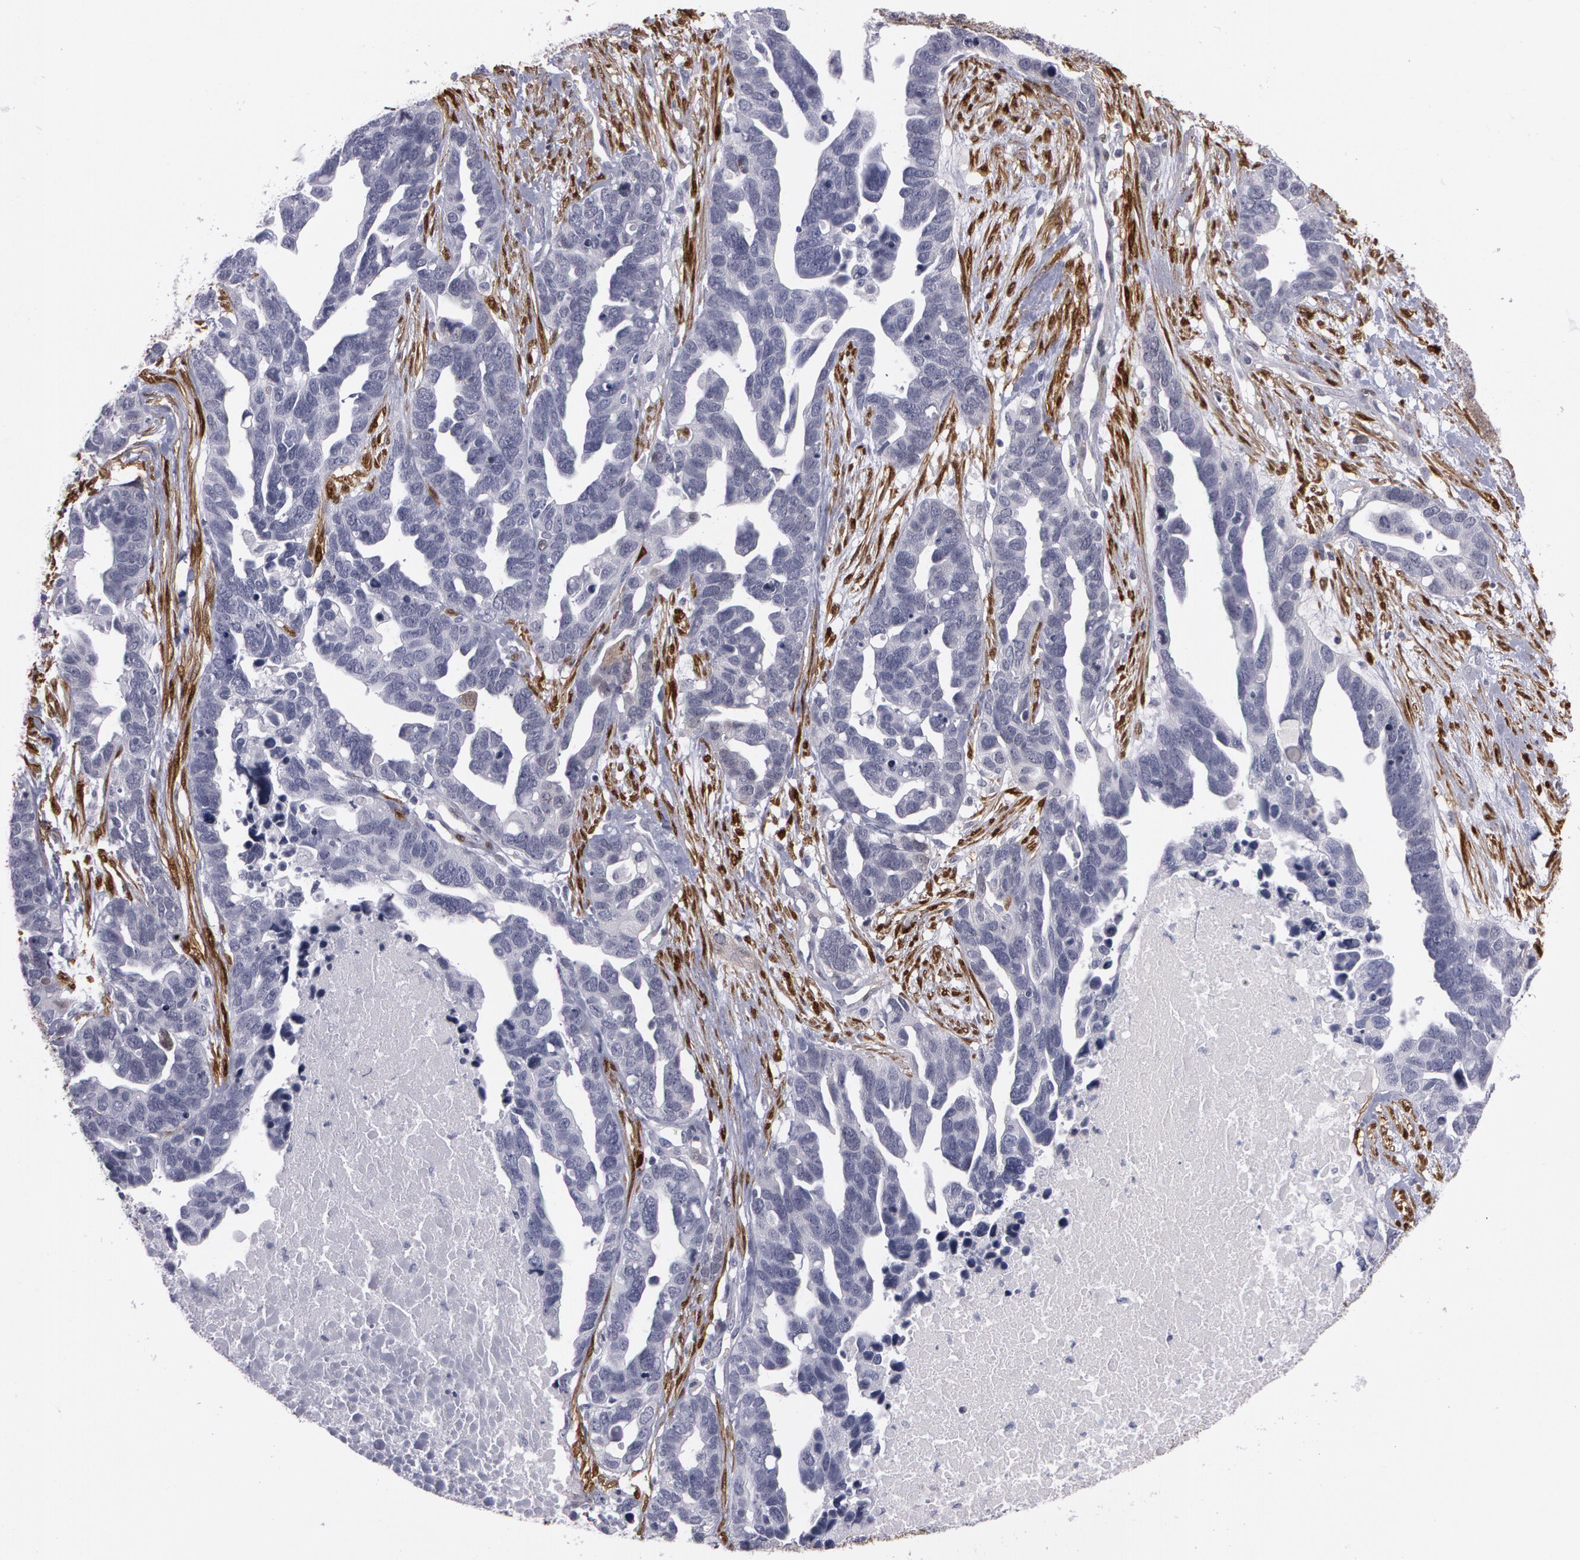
{"staining": {"intensity": "negative", "quantity": "none", "location": "none"}, "tissue": "ovarian cancer", "cell_type": "Tumor cells", "image_type": "cancer", "snomed": [{"axis": "morphology", "description": "Cystadenocarcinoma, serous, NOS"}, {"axis": "topography", "description": "Ovary"}], "caption": "DAB (3,3'-diaminobenzidine) immunohistochemical staining of ovarian cancer demonstrates no significant staining in tumor cells.", "gene": "TAGLN", "patient": {"sex": "female", "age": 54}}